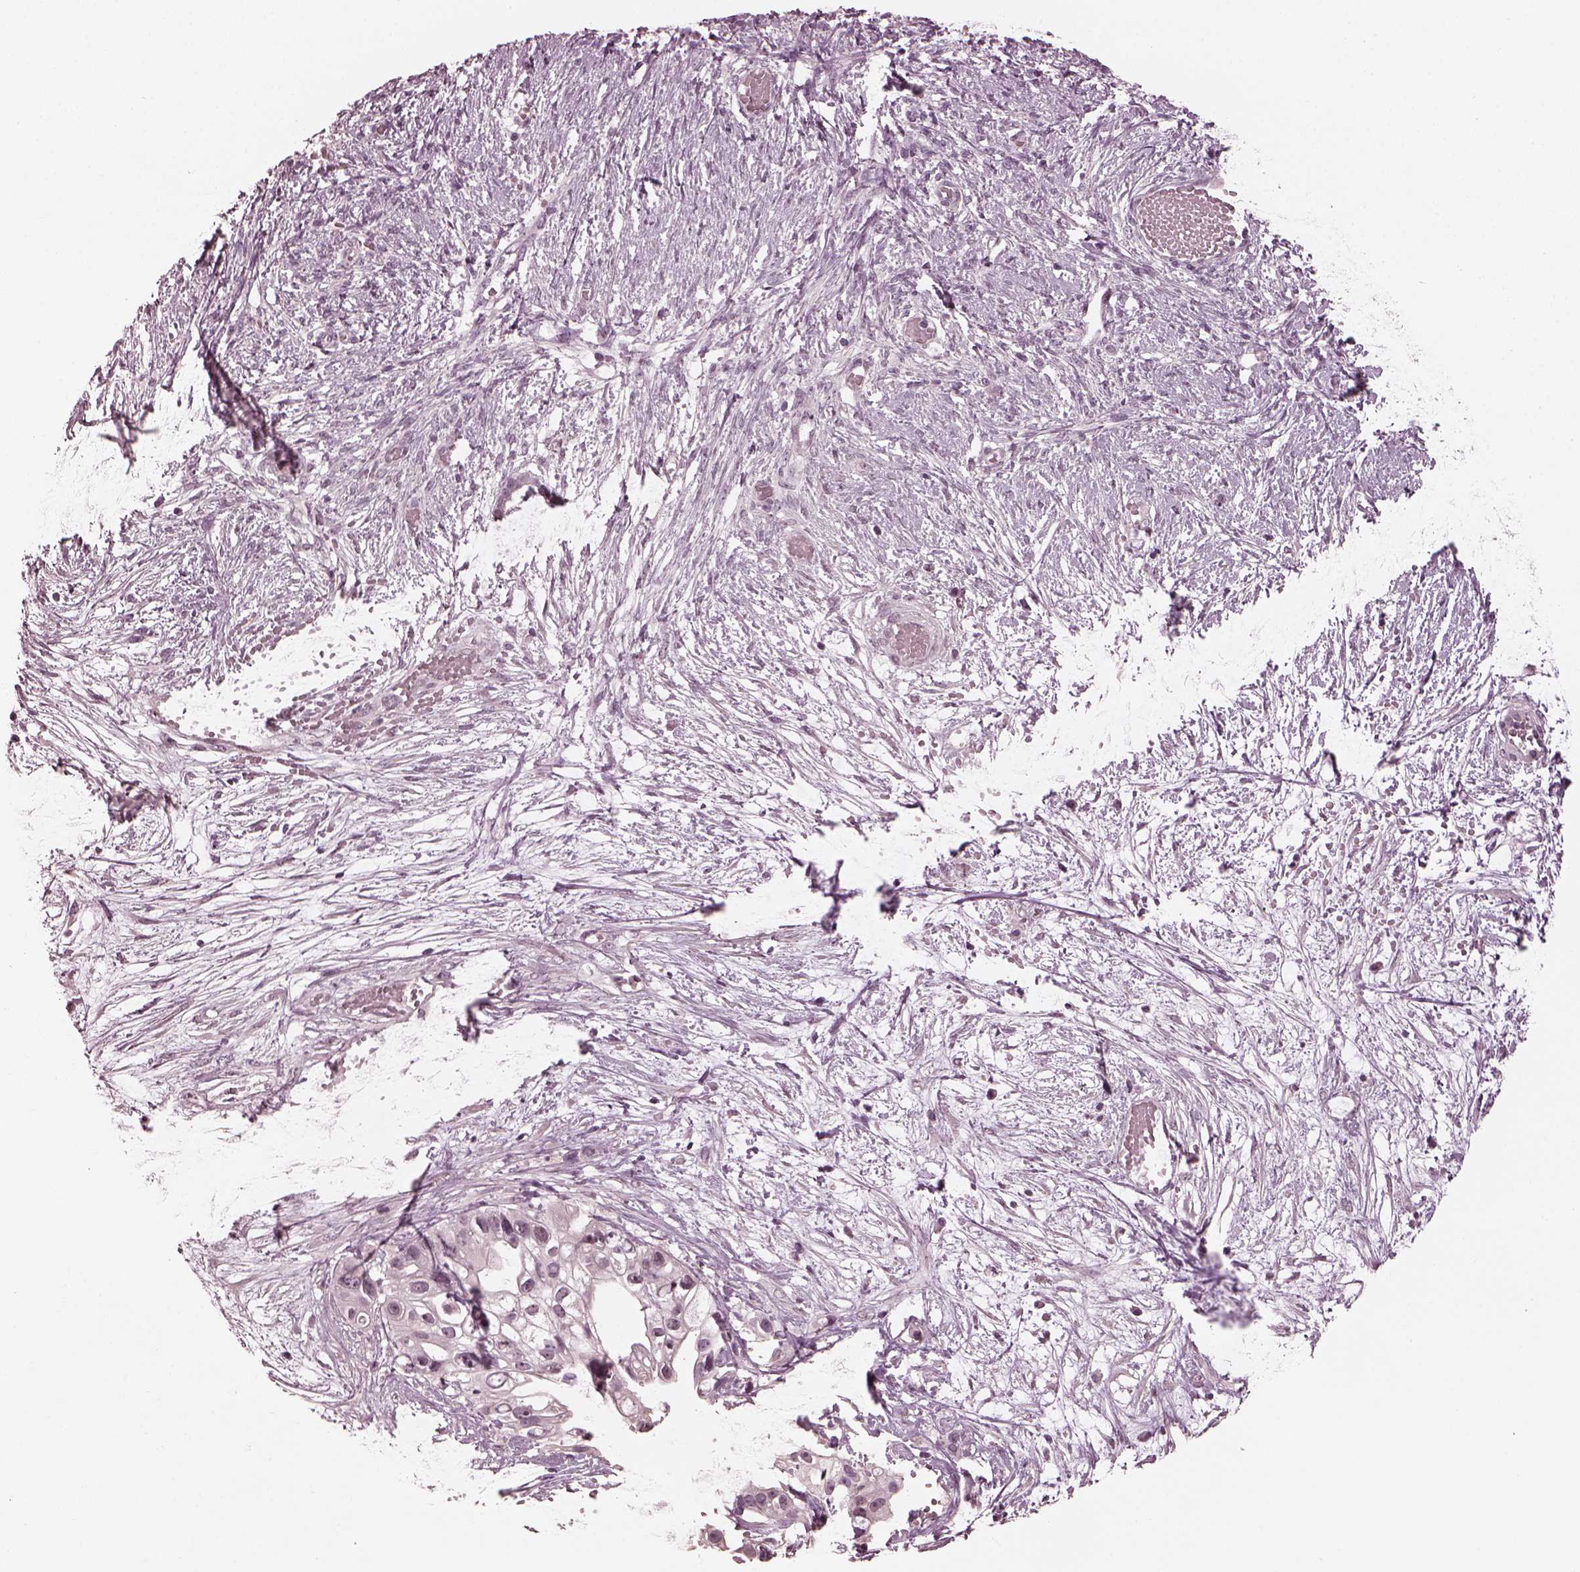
{"staining": {"intensity": "negative", "quantity": "none", "location": "none"}, "tissue": "ovarian cancer", "cell_type": "Tumor cells", "image_type": "cancer", "snomed": [{"axis": "morphology", "description": "Cystadenocarcinoma, serous, NOS"}, {"axis": "topography", "description": "Ovary"}], "caption": "The histopathology image shows no staining of tumor cells in ovarian cancer.", "gene": "OPTC", "patient": {"sex": "female", "age": 56}}